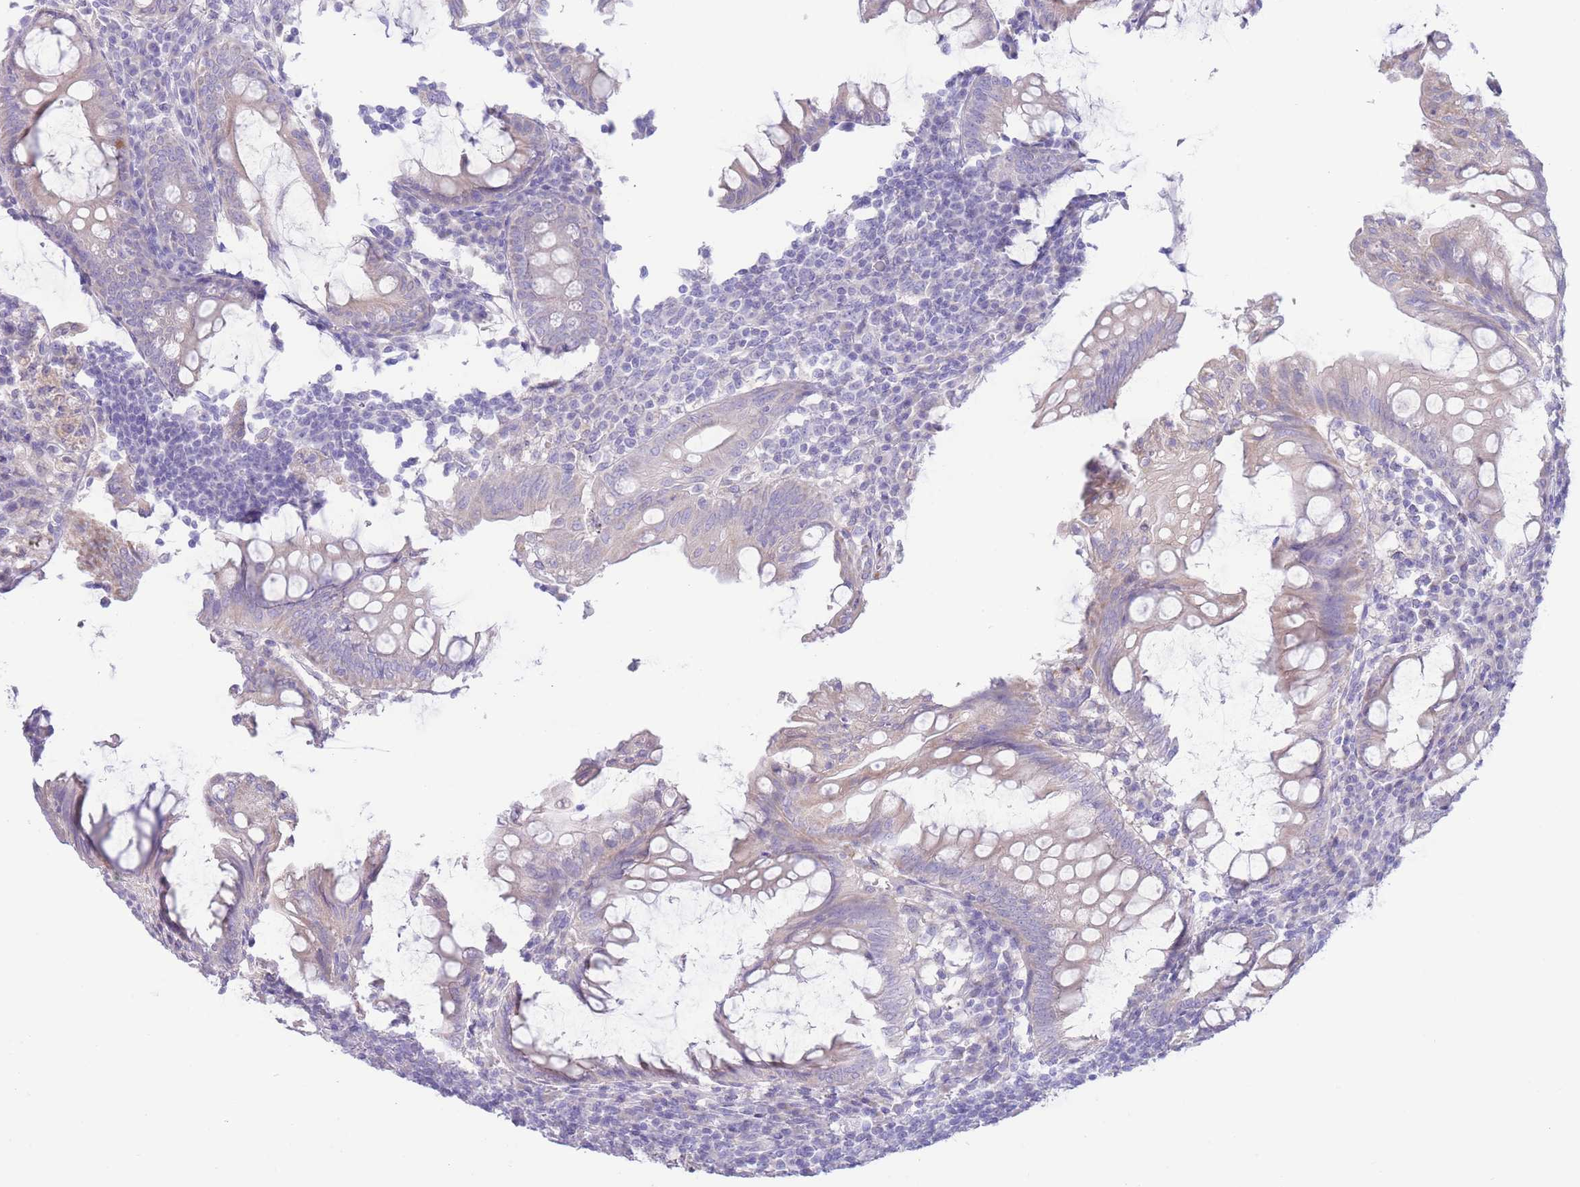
{"staining": {"intensity": "weak", "quantity": "<25%", "location": "cytoplasmic/membranous"}, "tissue": "appendix", "cell_type": "Glandular cells", "image_type": "normal", "snomed": [{"axis": "morphology", "description": "Normal tissue, NOS"}, {"axis": "topography", "description": "Appendix"}], "caption": "Human appendix stained for a protein using immunohistochemistry (IHC) demonstrates no expression in glandular cells.", "gene": "FAH", "patient": {"sex": "male", "age": 83}}